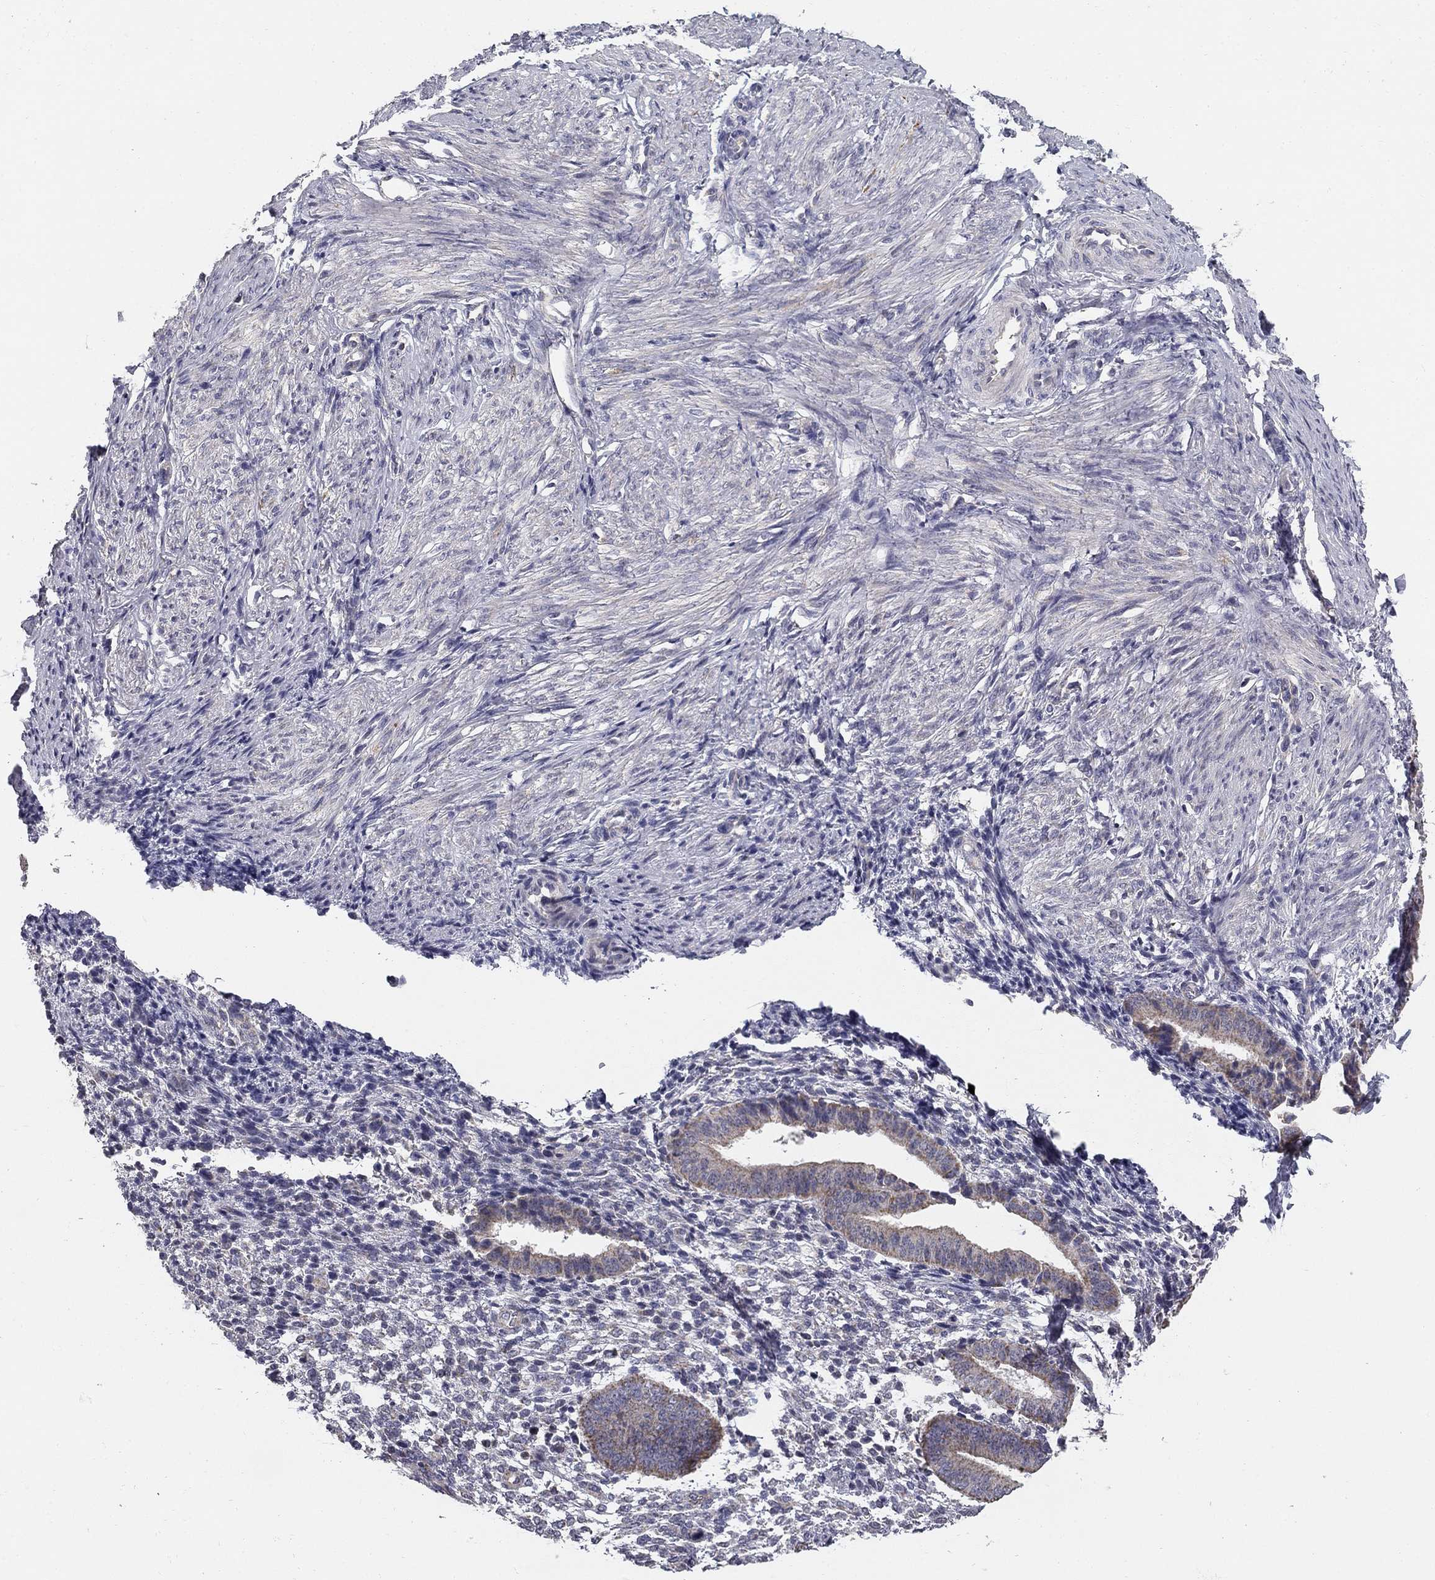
{"staining": {"intensity": "negative", "quantity": "none", "location": "none"}, "tissue": "endometrium", "cell_type": "Cells in endometrial stroma", "image_type": "normal", "snomed": [{"axis": "morphology", "description": "Normal tissue, NOS"}, {"axis": "topography", "description": "Endometrium"}], "caption": "A micrograph of endometrium stained for a protein shows no brown staining in cells in endometrial stroma. (DAB (3,3'-diaminobenzidine) IHC with hematoxylin counter stain).", "gene": "SLC2A9", "patient": {"sex": "female", "age": 47}}